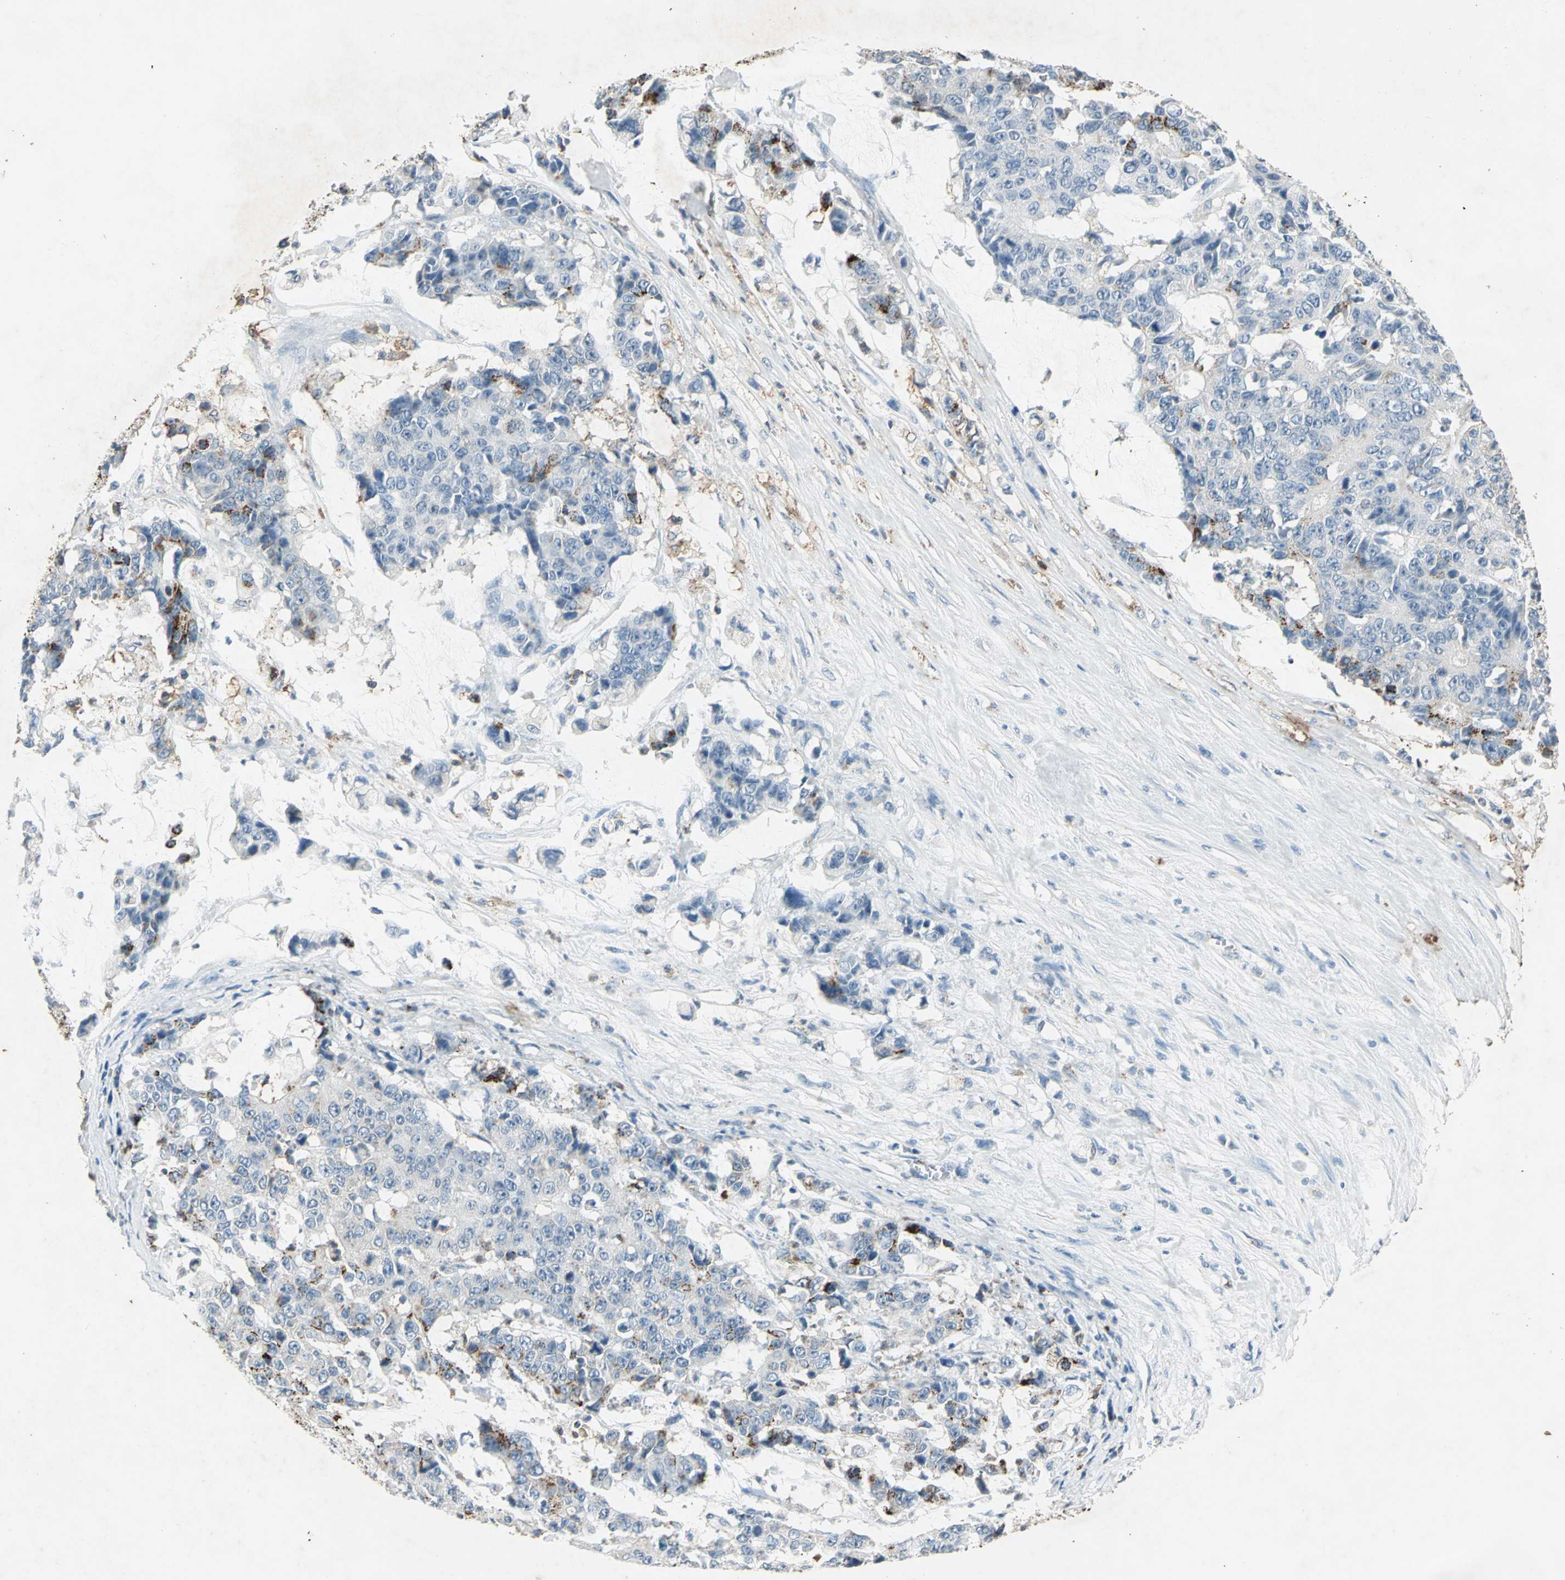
{"staining": {"intensity": "strong", "quantity": "<25%", "location": "cytoplasmic/membranous"}, "tissue": "colorectal cancer", "cell_type": "Tumor cells", "image_type": "cancer", "snomed": [{"axis": "morphology", "description": "Adenocarcinoma, NOS"}, {"axis": "topography", "description": "Colon"}], "caption": "An image of colorectal cancer stained for a protein reveals strong cytoplasmic/membranous brown staining in tumor cells. The staining is performed using DAB brown chromogen to label protein expression. The nuclei are counter-stained blue using hematoxylin.", "gene": "CAMK2B", "patient": {"sex": "female", "age": 86}}